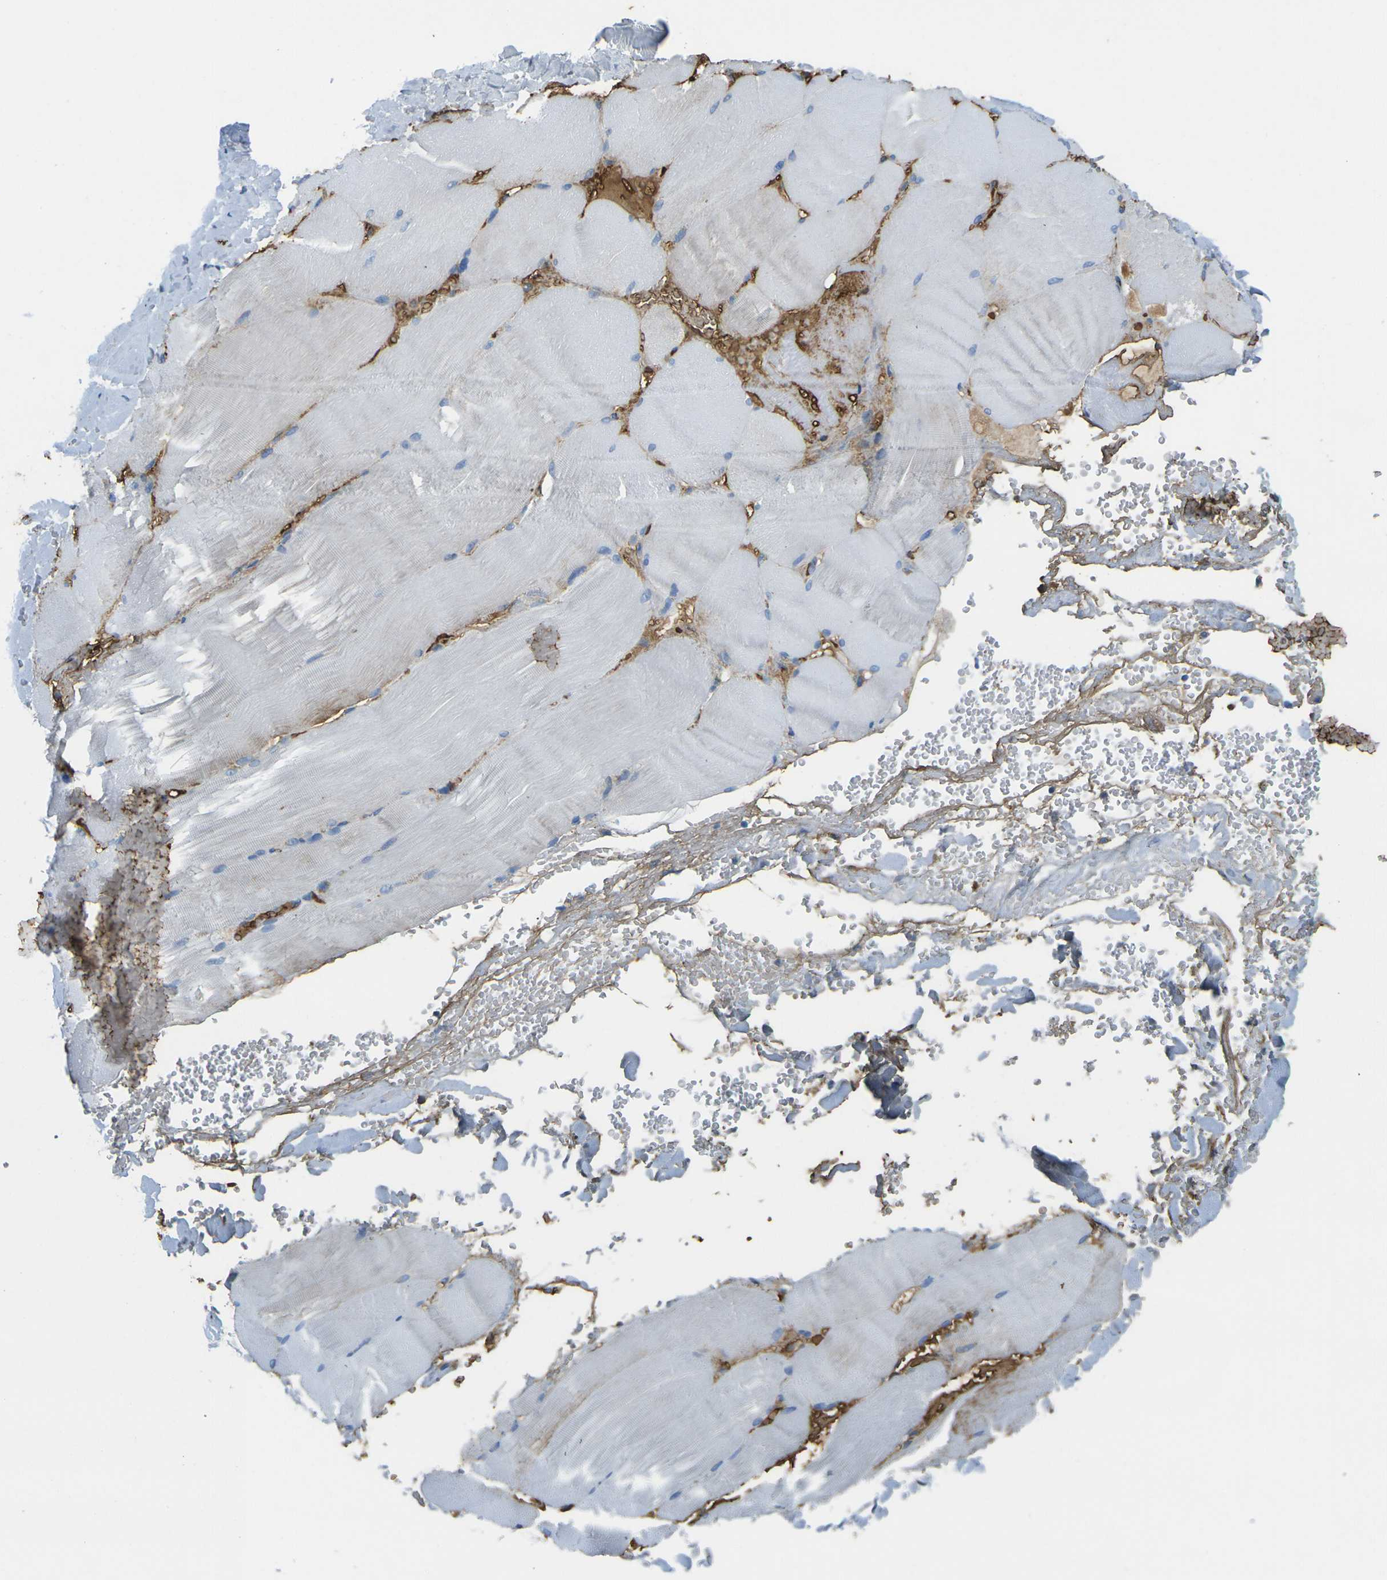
{"staining": {"intensity": "moderate", "quantity": "<25%", "location": "cytoplasmic/membranous"}, "tissue": "skeletal muscle", "cell_type": "Myocytes", "image_type": "normal", "snomed": [{"axis": "morphology", "description": "Normal tissue, NOS"}, {"axis": "topography", "description": "Skin"}, {"axis": "topography", "description": "Skeletal muscle"}], "caption": "Immunohistochemistry (IHC) histopathology image of benign skeletal muscle: human skeletal muscle stained using immunohistochemistry demonstrates low levels of moderate protein expression localized specifically in the cytoplasmic/membranous of myocytes, appearing as a cytoplasmic/membranous brown color.", "gene": "PLCD1", "patient": {"sex": "male", "age": 83}}